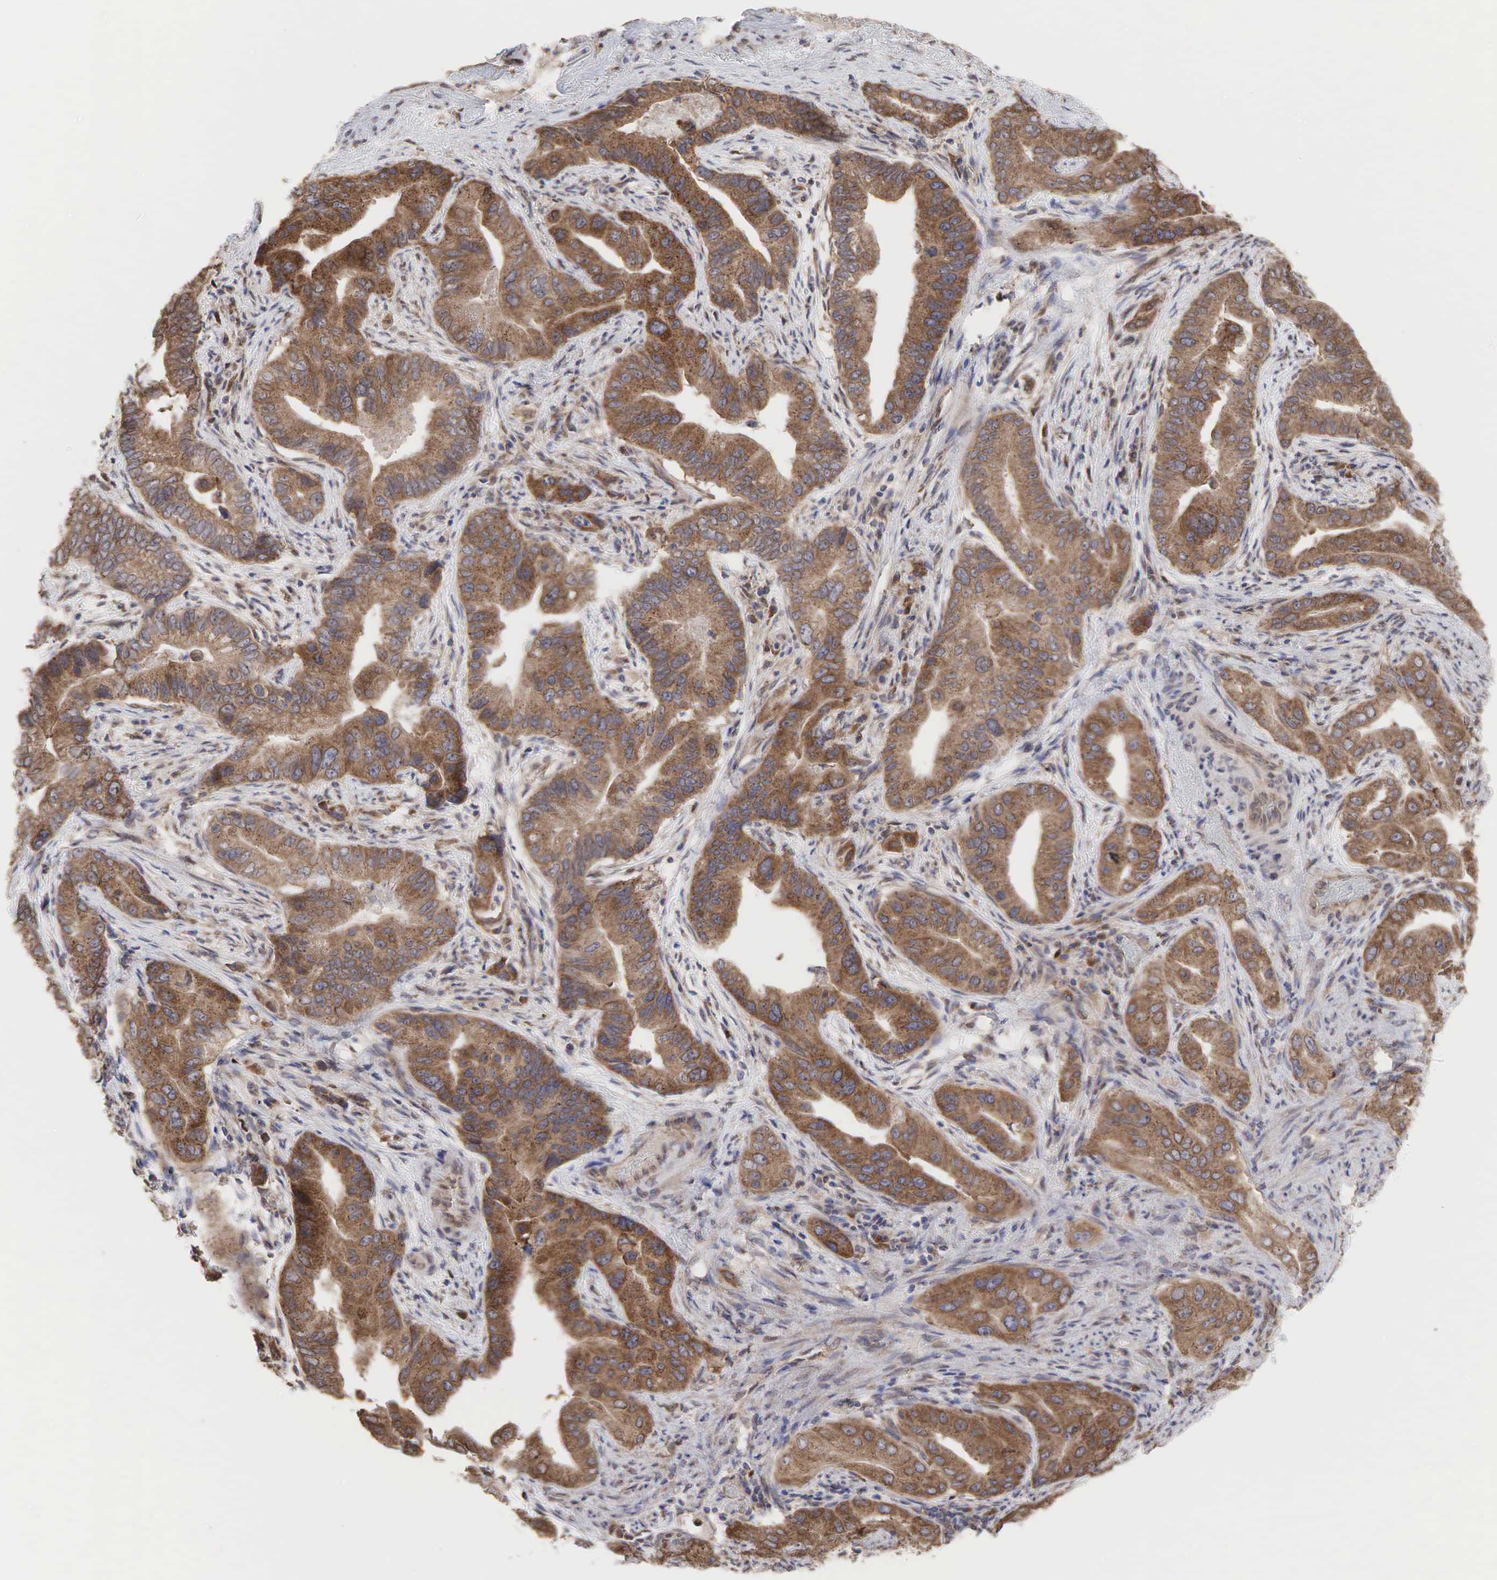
{"staining": {"intensity": "moderate", "quantity": ">75%", "location": "cytoplasmic/membranous"}, "tissue": "pancreatic cancer", "cell_type": "Tumor cells", "image_type": "cancer", "snomed": [{"axis": "morphology", "description": "Adenocarcinoma, NOS"}, {"axis": "topography", "description": "Pancreas"}, {"axis": "topography", "description": "Stomach, upper"}], "caption": "A micrograph of human pancreatic adenocarcinoma stained for a protein exhibits moderate cytoplasmic/membranous brown staining in tumor cells.", "gene": "PABPC5", "patient": {"sex": "male", "age": 77}}